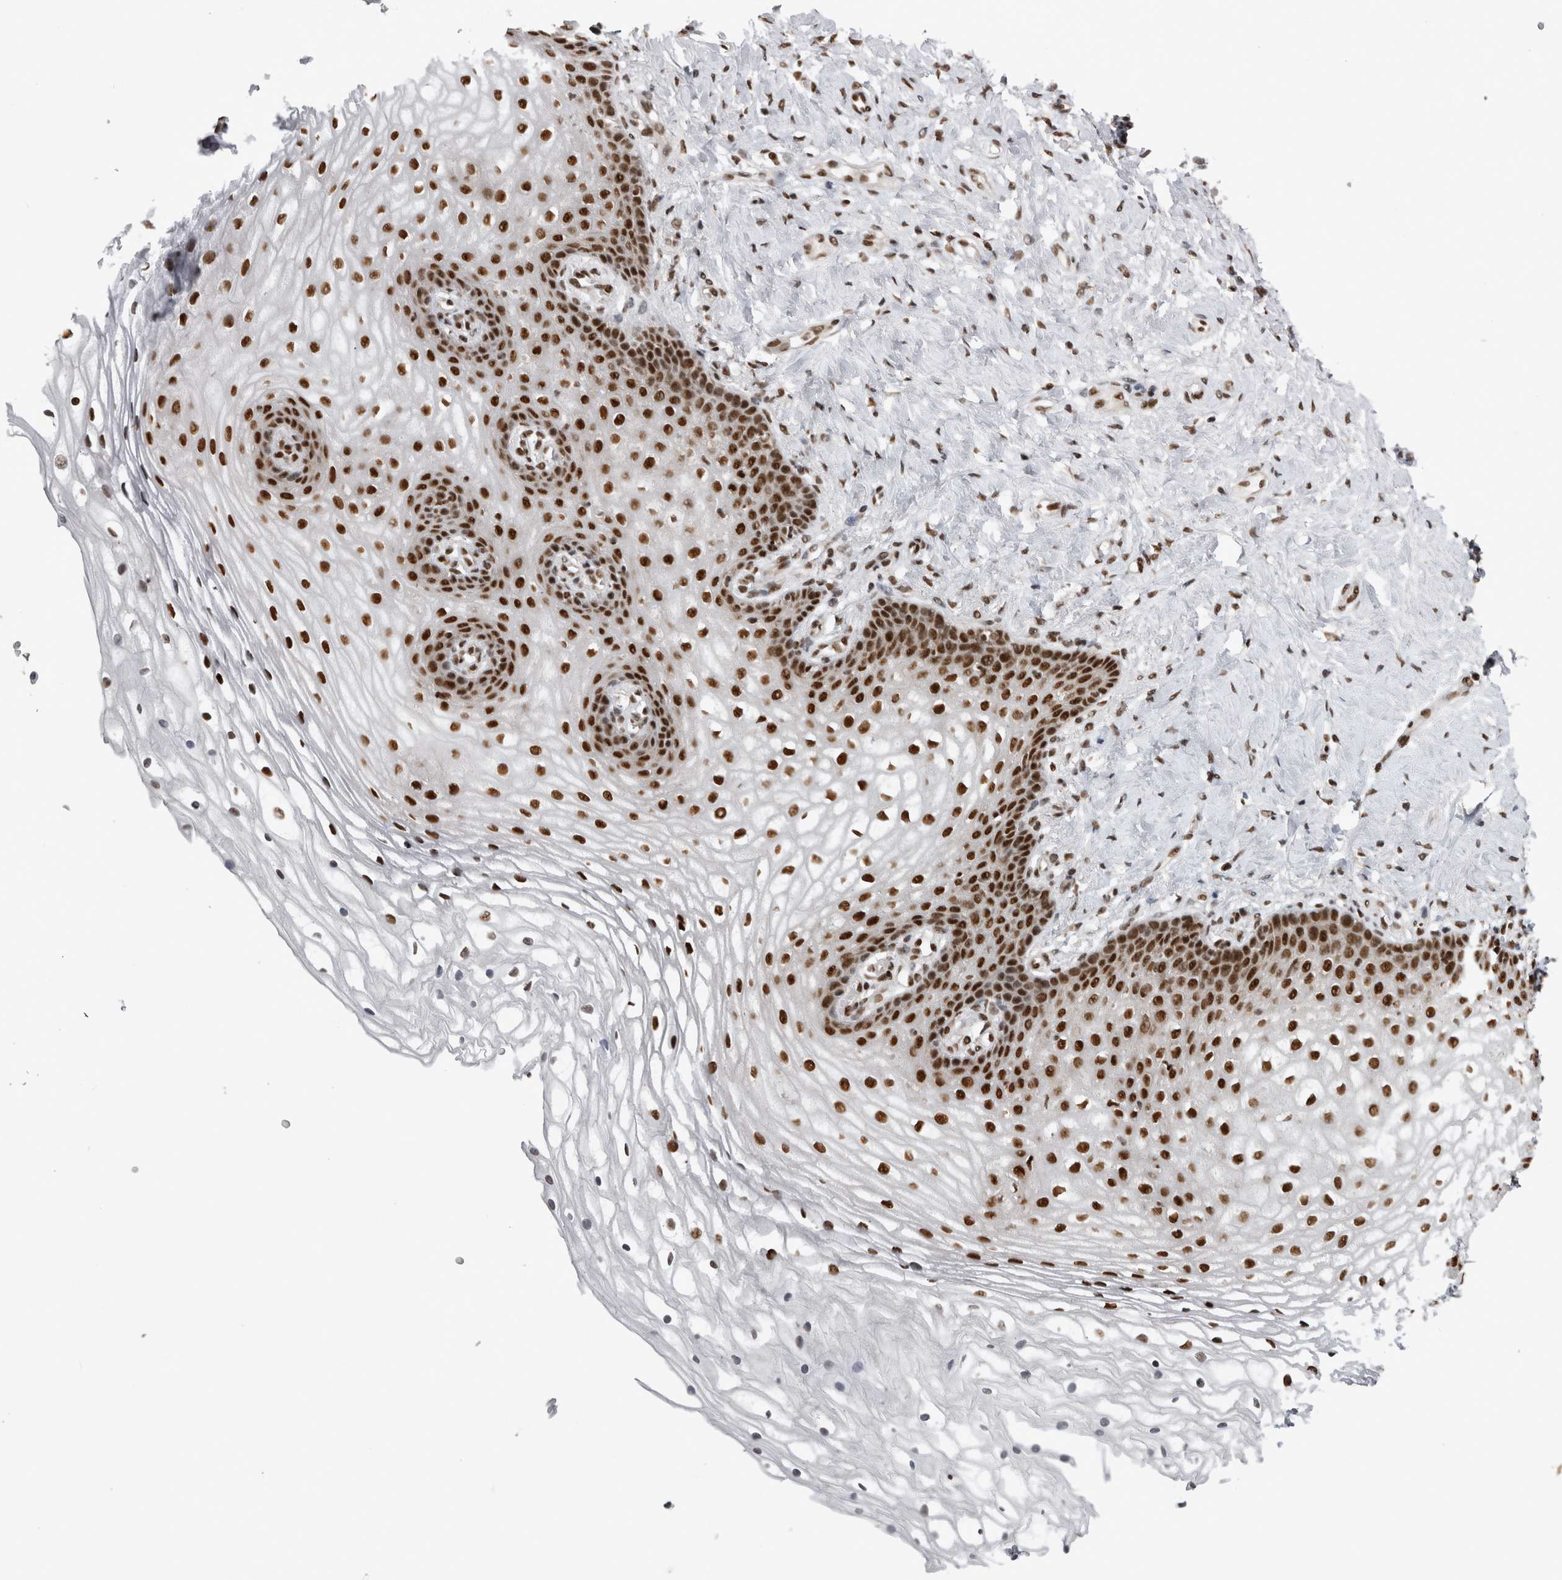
{"staining": {"intensity": "strong", "quantity": ">75%", "location": "nuclear"}, "tissue": "vagina", "cell_type": "Squamous epithelial cells", "image_type": "normal", "snomed": [{"axis": "morphology", "description": "Normal tissue, NOS"}, {"axis": "topography", "description": "Vagina"}], "caption": "Brown immunohistochemical staining in benign vagina demonstrates strong nuclear expression in about >75% of squamous epithelial cells.", "gene": "ZSCAN2", "patient": {"sex": "female", "age": 60}}